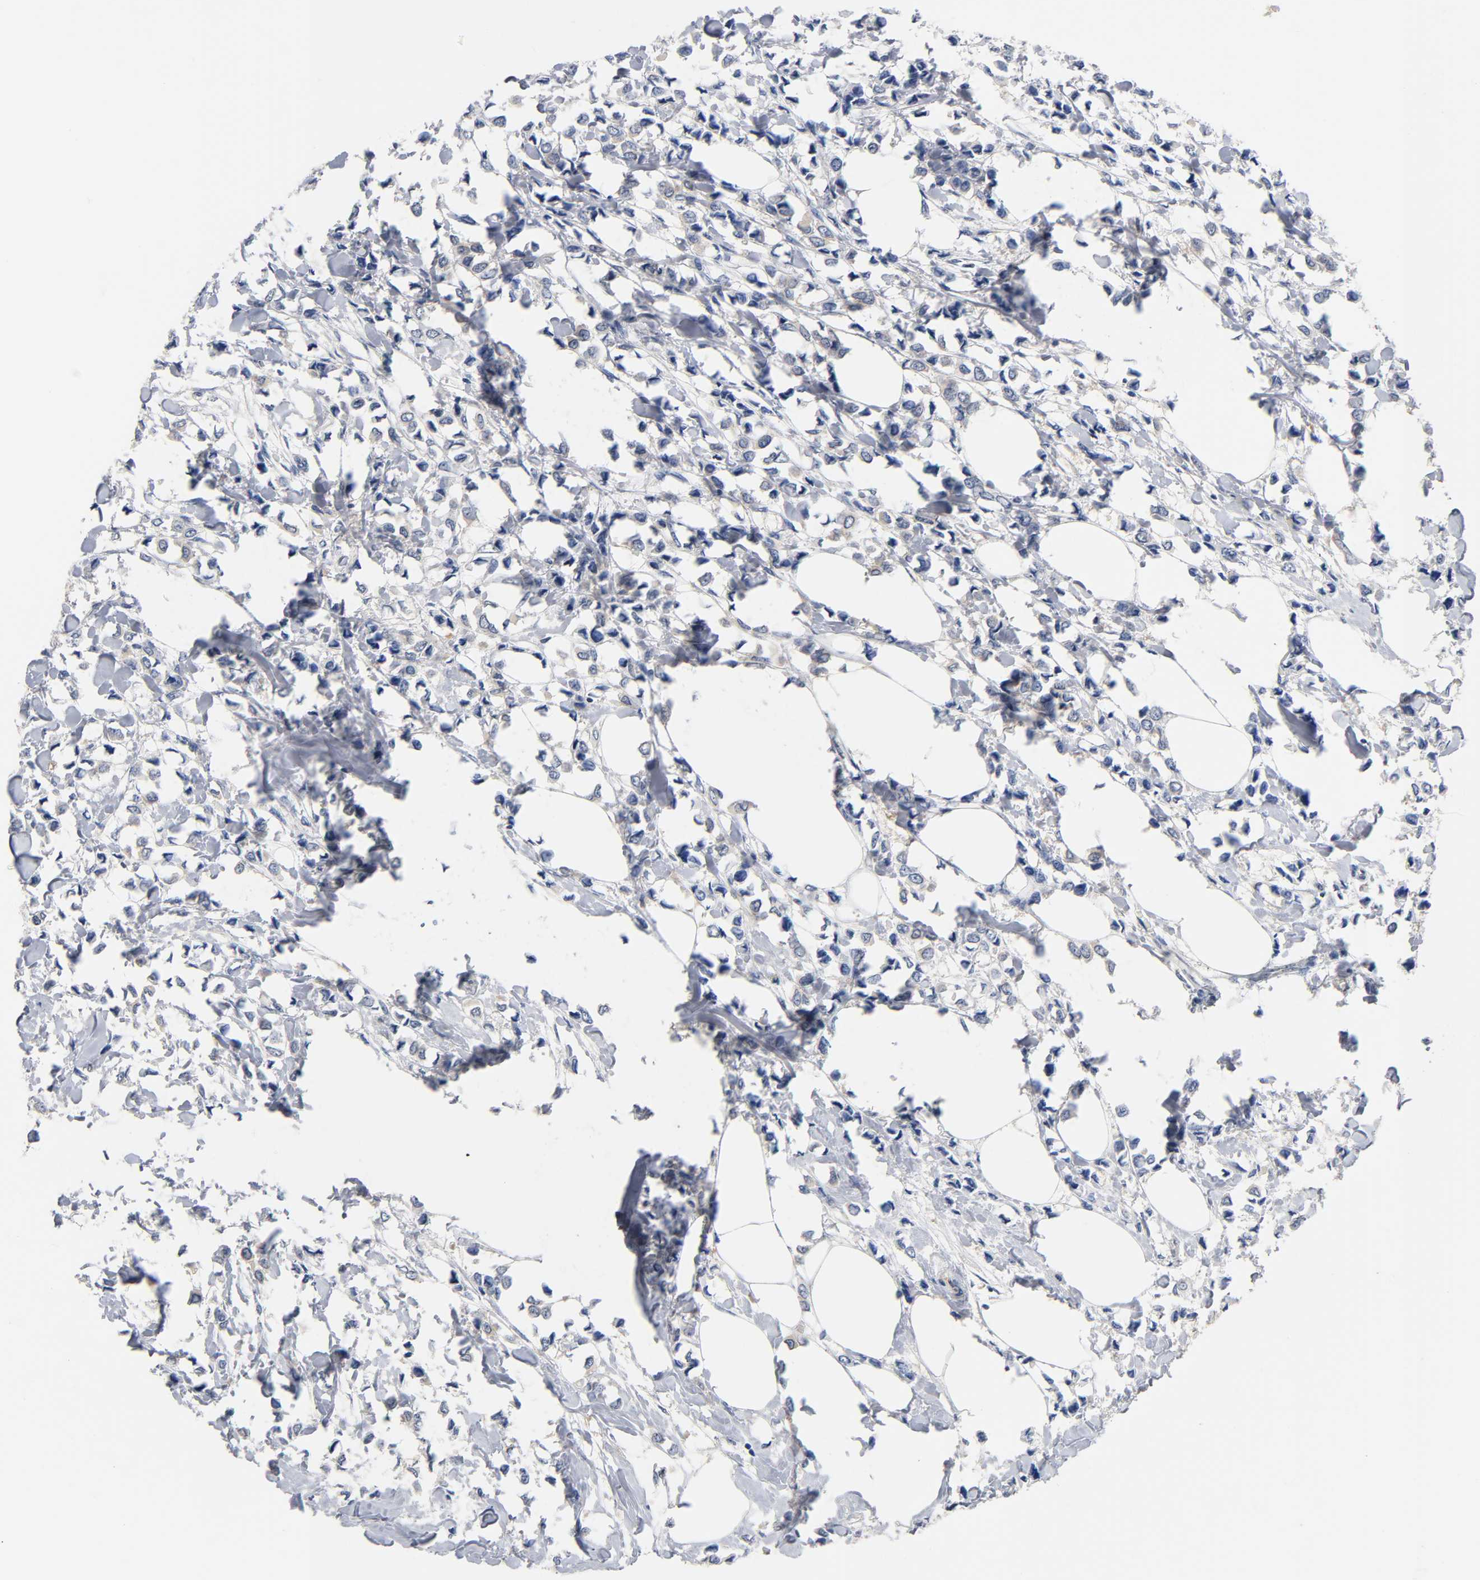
{"staining": {"intensity": "weak", "quantity": "25%-75%", "location": "cytoplasmic/membranous"}, "tissue": "breast cancer", "cell_type": "Tumor cells", "image_type": "cancer", "snomed": [{"axis": "morphology", "description": "Lobular carcinoma"}, {"axis": "topography", "description": "Breast"}], "caption": "DAB (3,3'-diaminobenzidine) immunohistochemical staining of breast cancer (lobular carcinoma) exhibits weak cytoplasmic/membranous protein staining in approximately 25%-75% of tumor cells.", "gene": "FYN", "patient": {"sex": "female", "age": 51}}